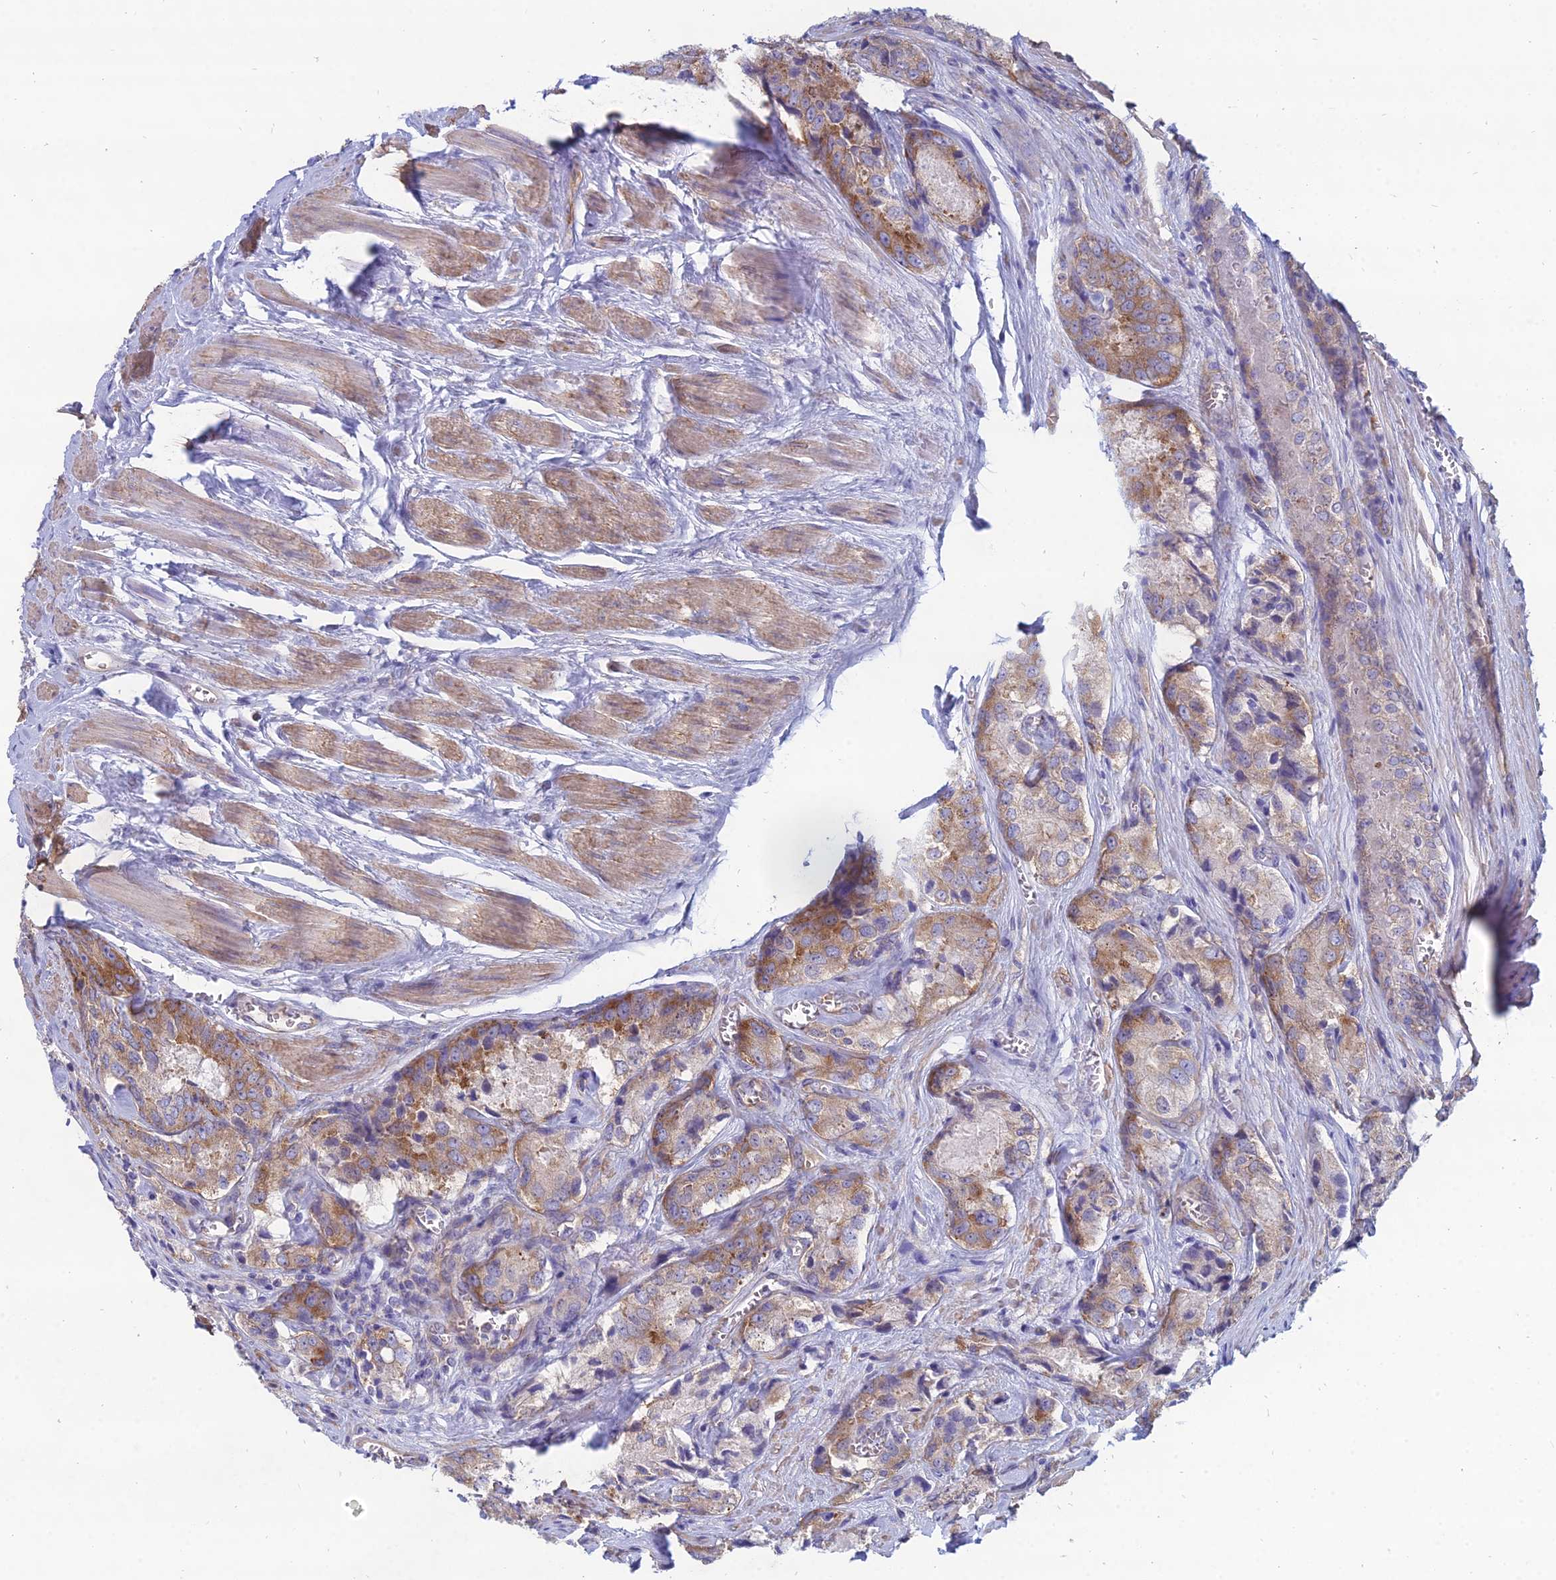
{"staining": {"intensity": "moderate", "quantity": ">75%", "location": "cytoplasmic/membranous"}, "tissue": "prostate cancer", "cell_type": "Tumor cells", "image_type": "cancer", "snomed": [{"axis": "morphology", "description": "Adenocarcinoma, Low grade"}, {"axis": "topography", "description": "Prostate"}], "caption": "An immunohistochemistry image of neoplastic tissue is shown. Protein staining in brown highlights moderate cytoplasmic/membranous positivity in low-grade adenocarcinoma (prostate) within tumor cells. The protein of interest is shown in brown color, while the nuclei are stained blue.", "gene": "TXLNA", "patient": {"sex": "male", "age": 68}}